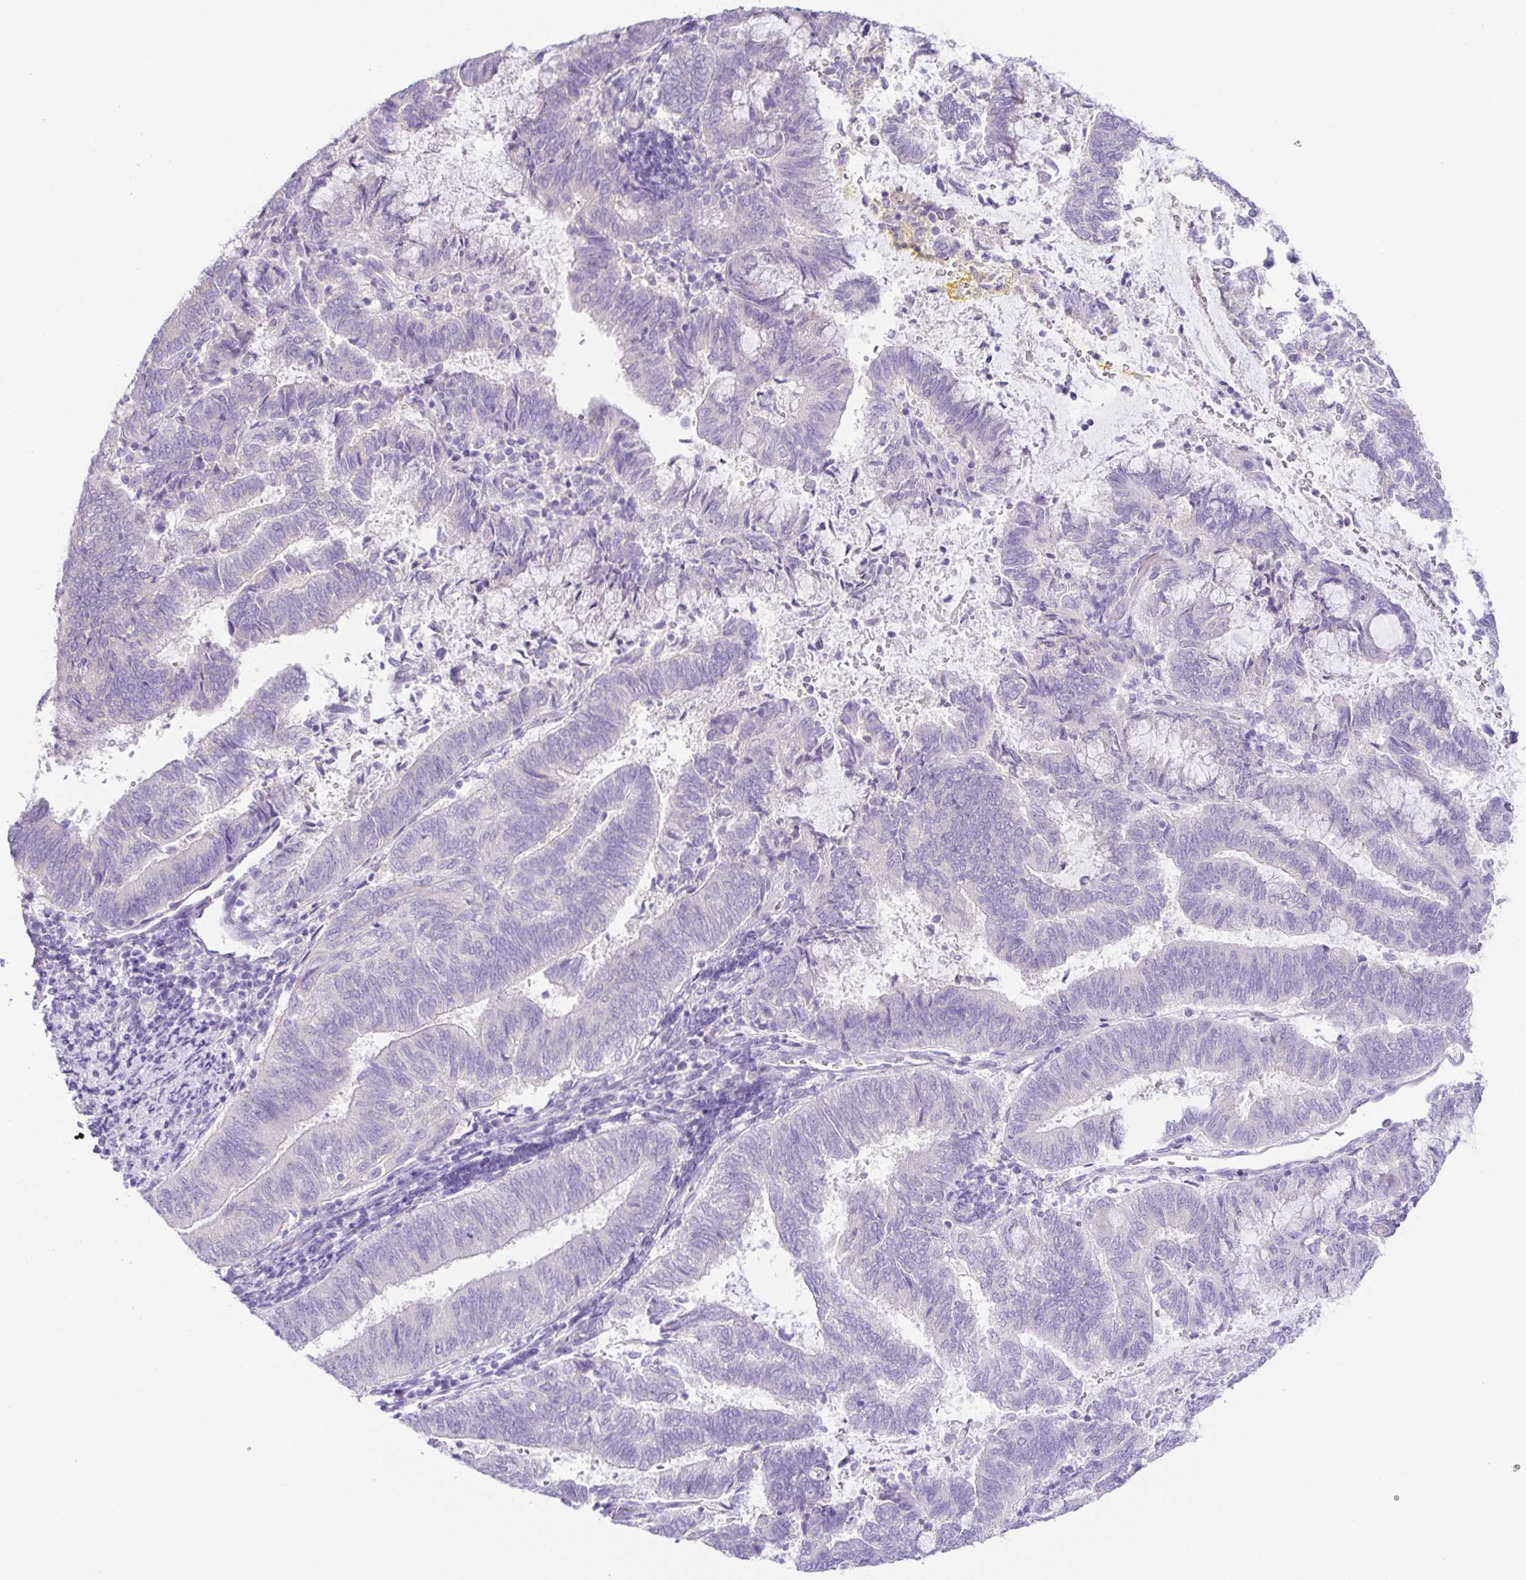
{"staining": {"intensity": "negative", "quantity": "none", "location": "none"}, "tissue": "endometrial cancer", "cell_type": "Tumor cells", "image_type": "cancer", "snomed": [{"axis": "morphology", "description": "Adenocarcinoma, NOS"}, {"axis": "topography", "description": "Endometrium"}], "caption": "Endometrial adenocarcinoma was stained to show a protein in brown. There is no significant positivity in tumor cells. (Brightfield microscopy of DAB (3,3'-diaminobenzidine) immunohistochemistry at high magnification).", "gene": "KRTDAP", "patient": {"sex": "female", "age": 65}}